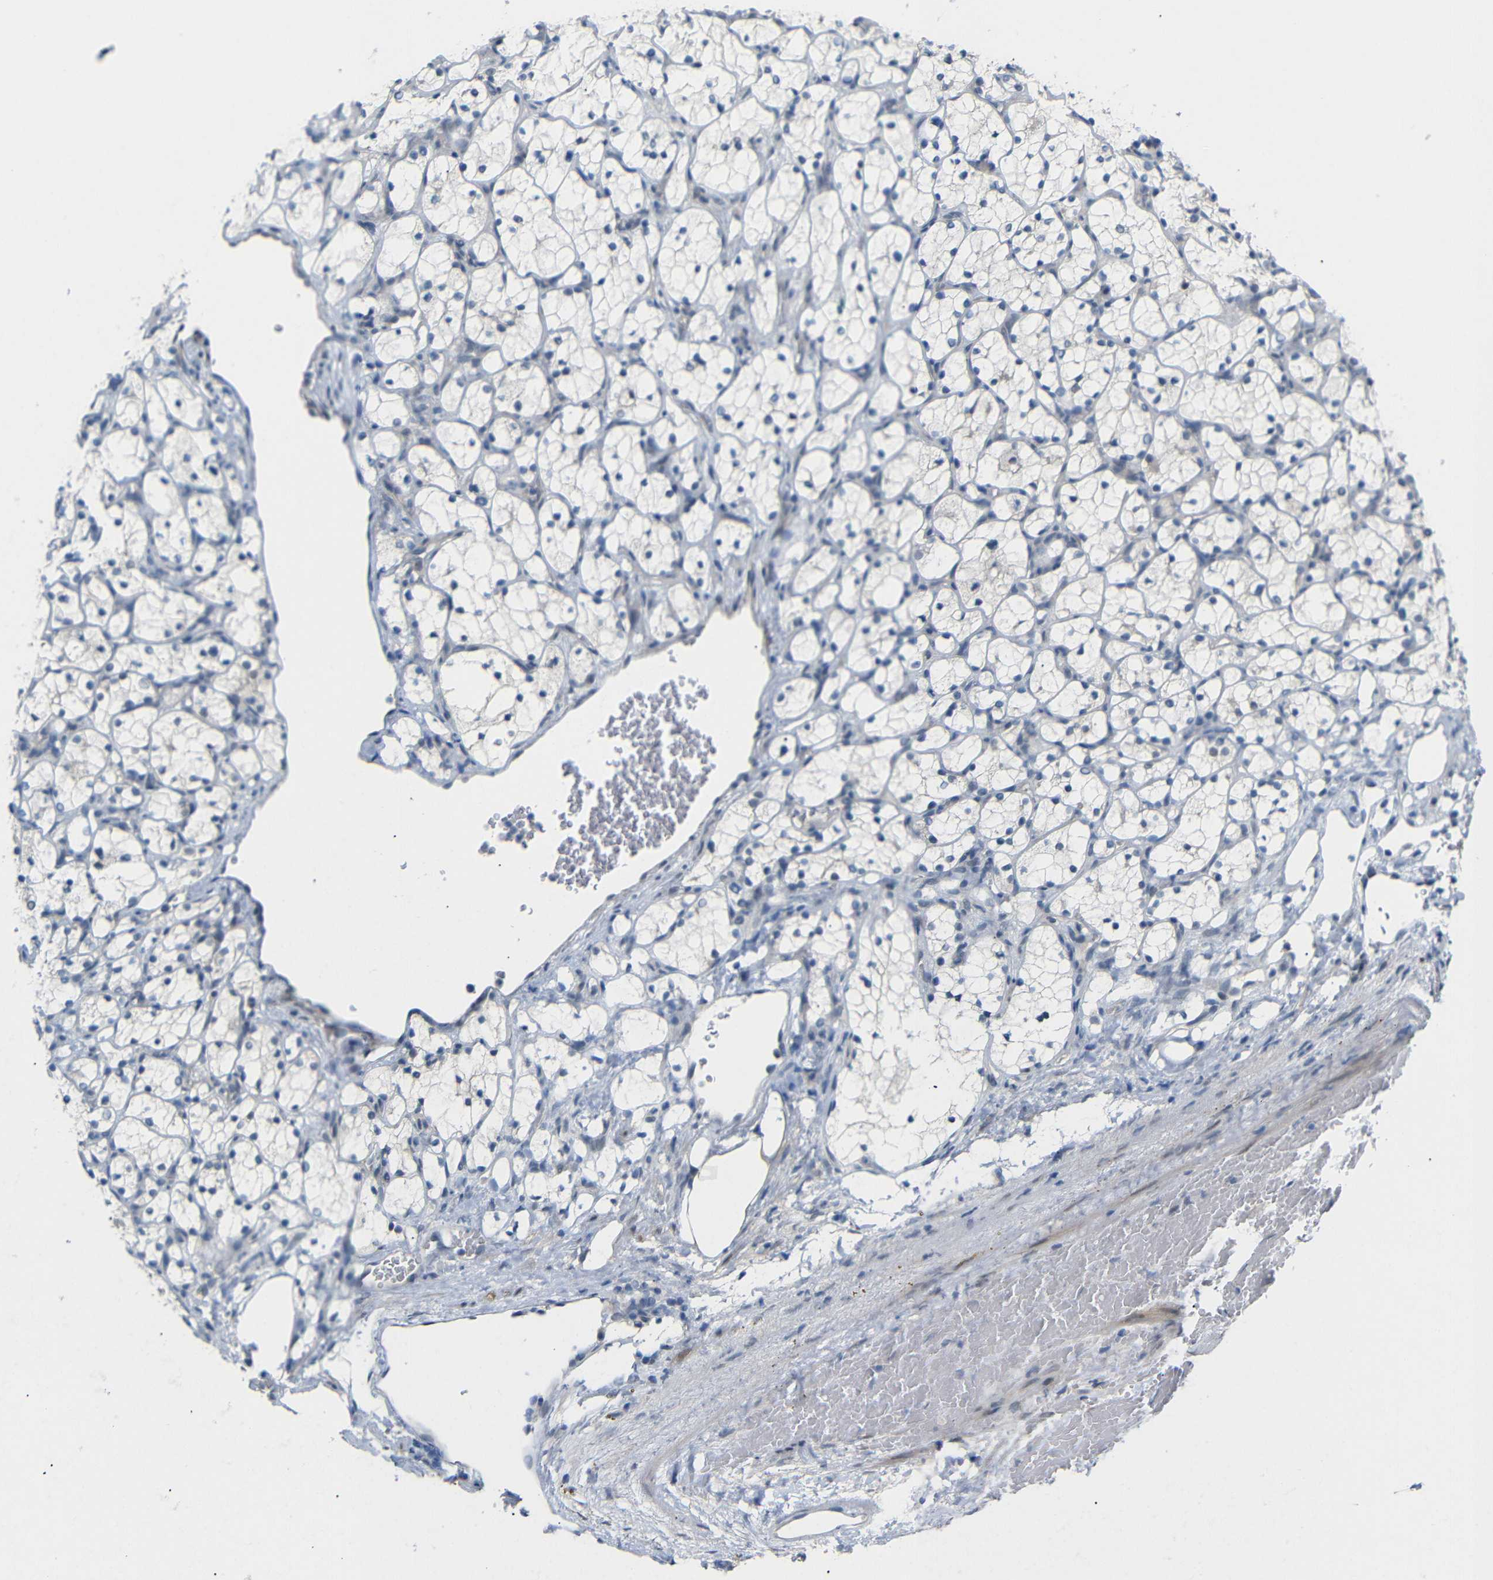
{"staining": {"intensity": "negative", "quantity": "none", "location": "none"}, "tissue": "renal cancer", "cell_type": "Tumor cells", "image_type": "cancer", "snomed": [{"axis": "morphology", "description": "Adenocarcinoma, NOS"}, {"axis": "topography", "description": "Kidney"}], "caption": "IHC image of neoplastic tissue: human renal adenocarcinoma stained with DAB (3,3'-diaminobenzidine) reveals no significant protein expression in tumor cells.", "gene": "GPR158", "patient": {"sex": "female", "age": 69}}